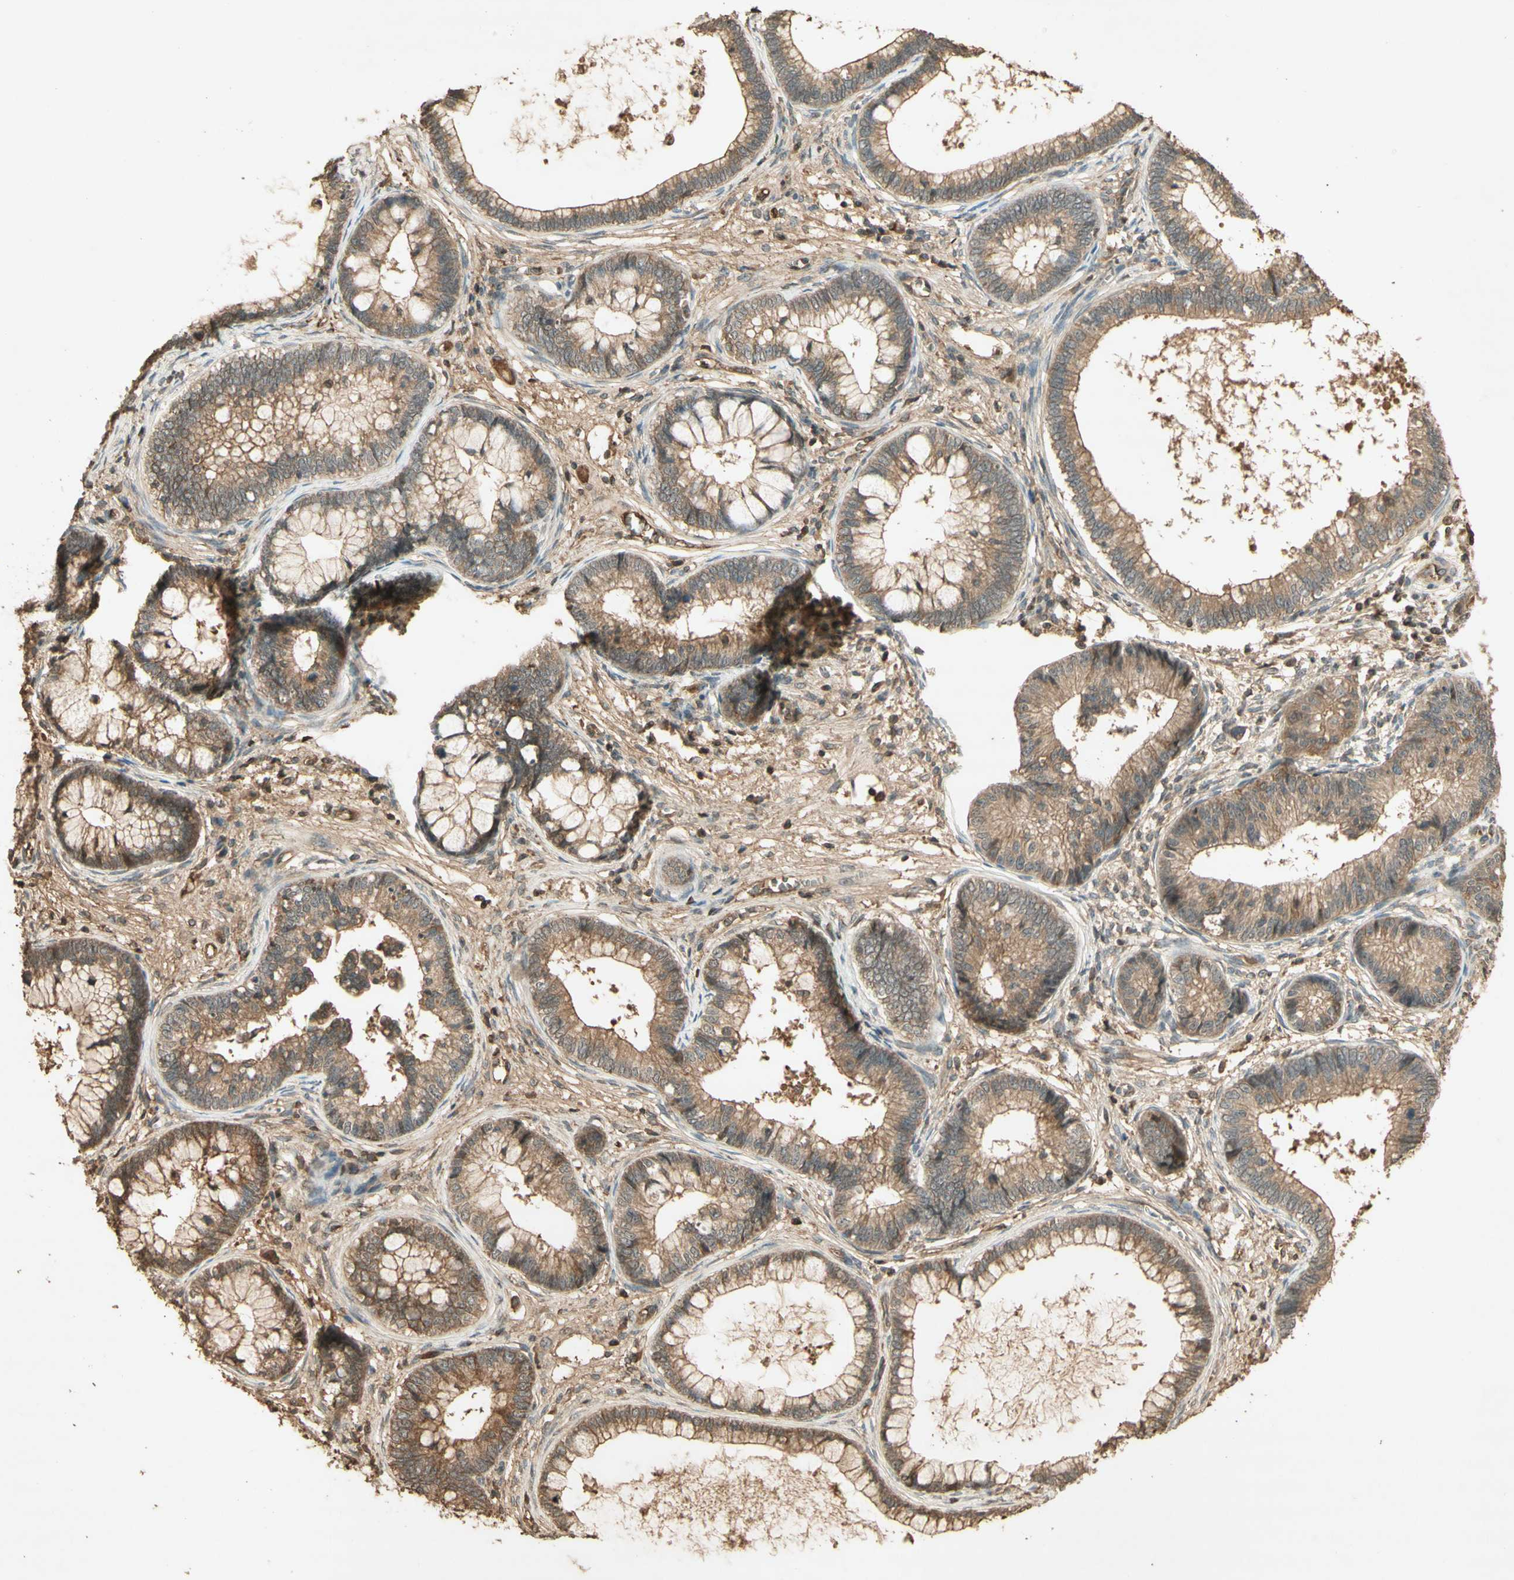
{"staining": {"intensity": "moderate", "quantity": ">75%", "location": "cytoplasmic/membranous"}, "tissue": "cervical cancer", "cell_type": "Tumor cells", "image_type": "cancer", "snomed": [{"axis": "morphology", "description": "Adenocarcinoma, NOS"}, {"axis": "topography", "description": "Cervix"}], "caption": "Immunohistochemical staining of human cervical adenocarcinoma displays medium levels of moderate cytoplasmic/membranous protein staining in approximately >75% of tumor cells.", "gene": "SMAD9", "patient": {"sex": "female", "age": 44}}